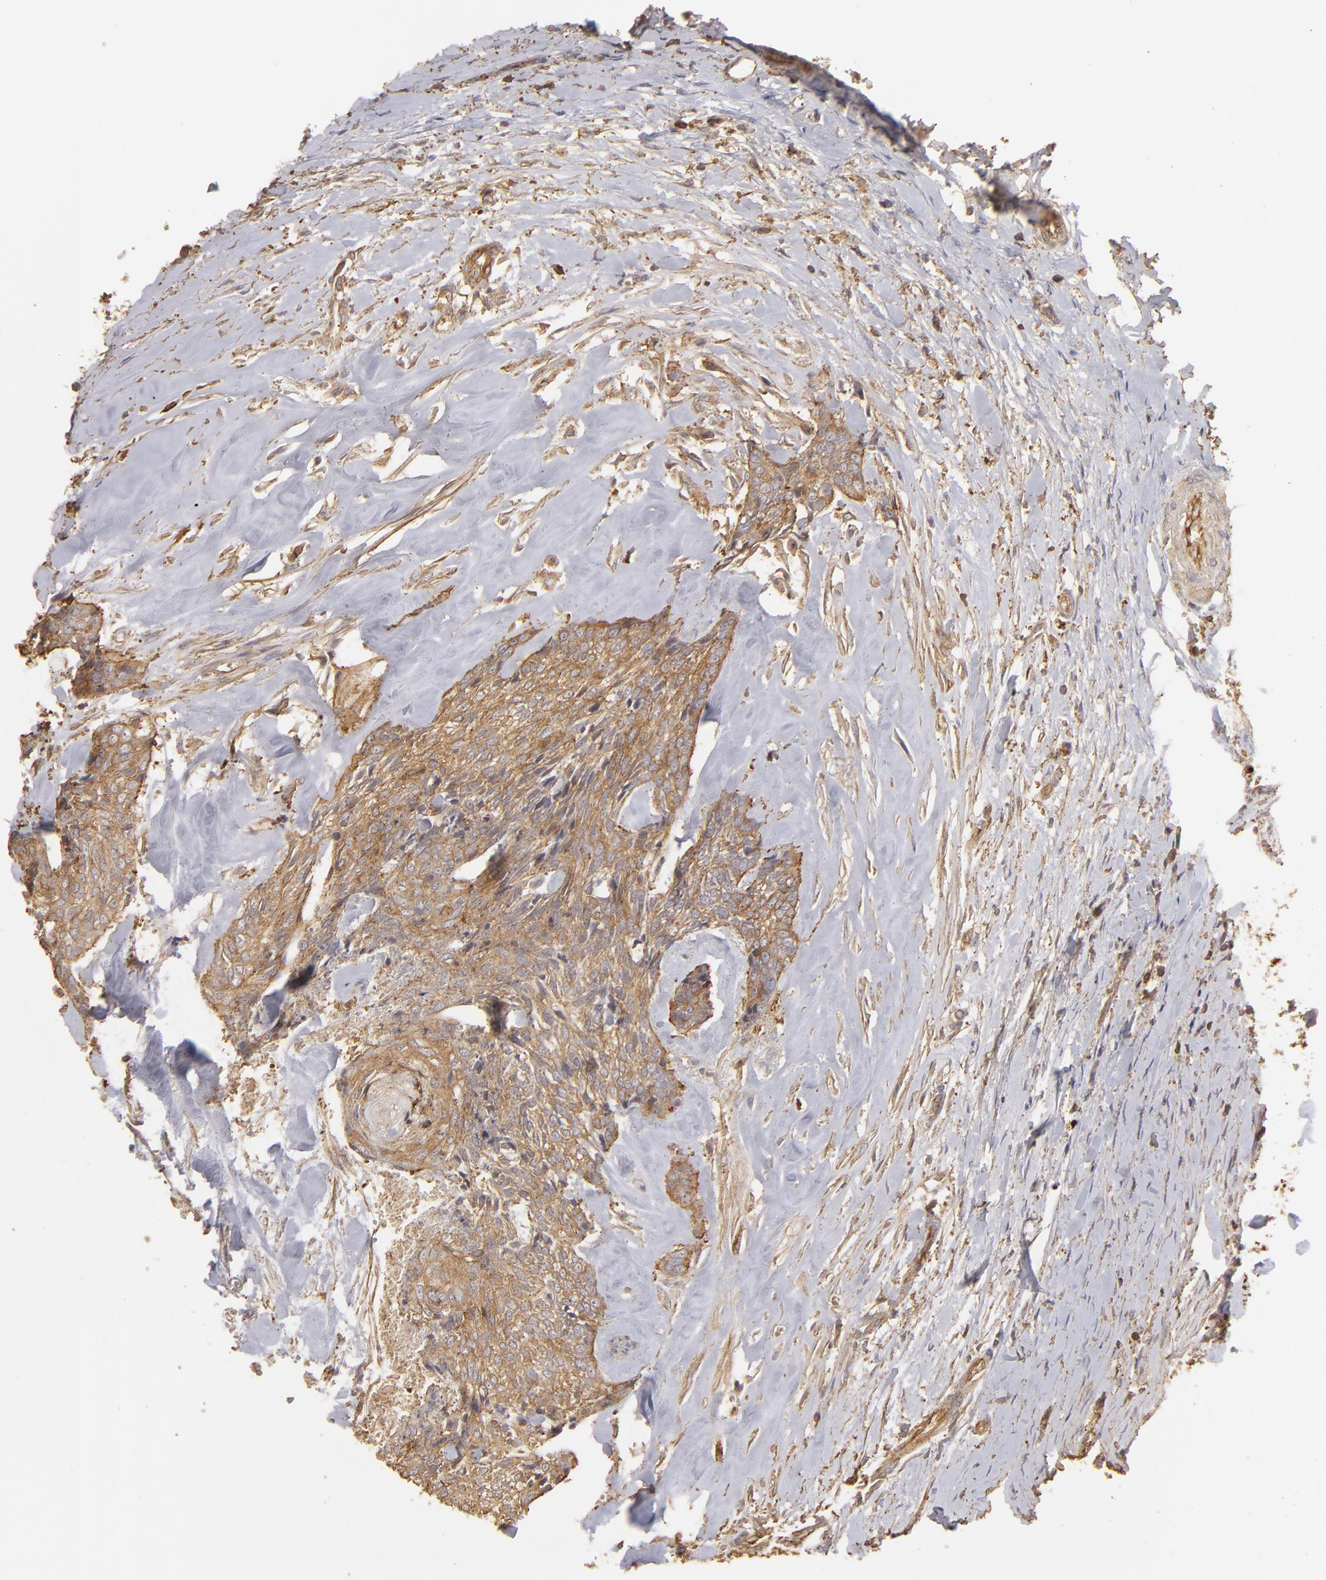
{"staining": {"intensity": "moderate", "quantity": ">75%", "location": "cytoplasmic/membranous"}, "tissue": "head and neck cancer", "cell_type": "Tumor cells", "image_type": "cancer", "snomed": [{"axis": "morphology", "description": "Squamous cell carcinoma, NOS"}, {"axis": "topography", "description": "Salivary gland"}, {"axis": "topography", "description": "Head-Neck"}], "caption": "The immunohistochemical stain labels moderate cytoplasmic/membranous expression in tumor cells of head and neck cancer (squamous cell carcinoma) tissue. The protein is stained brown, and the nuclei are stained in blue (DAB (3,3'-diaminobenzidine) IHC with brightfield microscopy, high magnification).", "gene": "ACTB", "patient": {"sex": "male", "age": 70}}